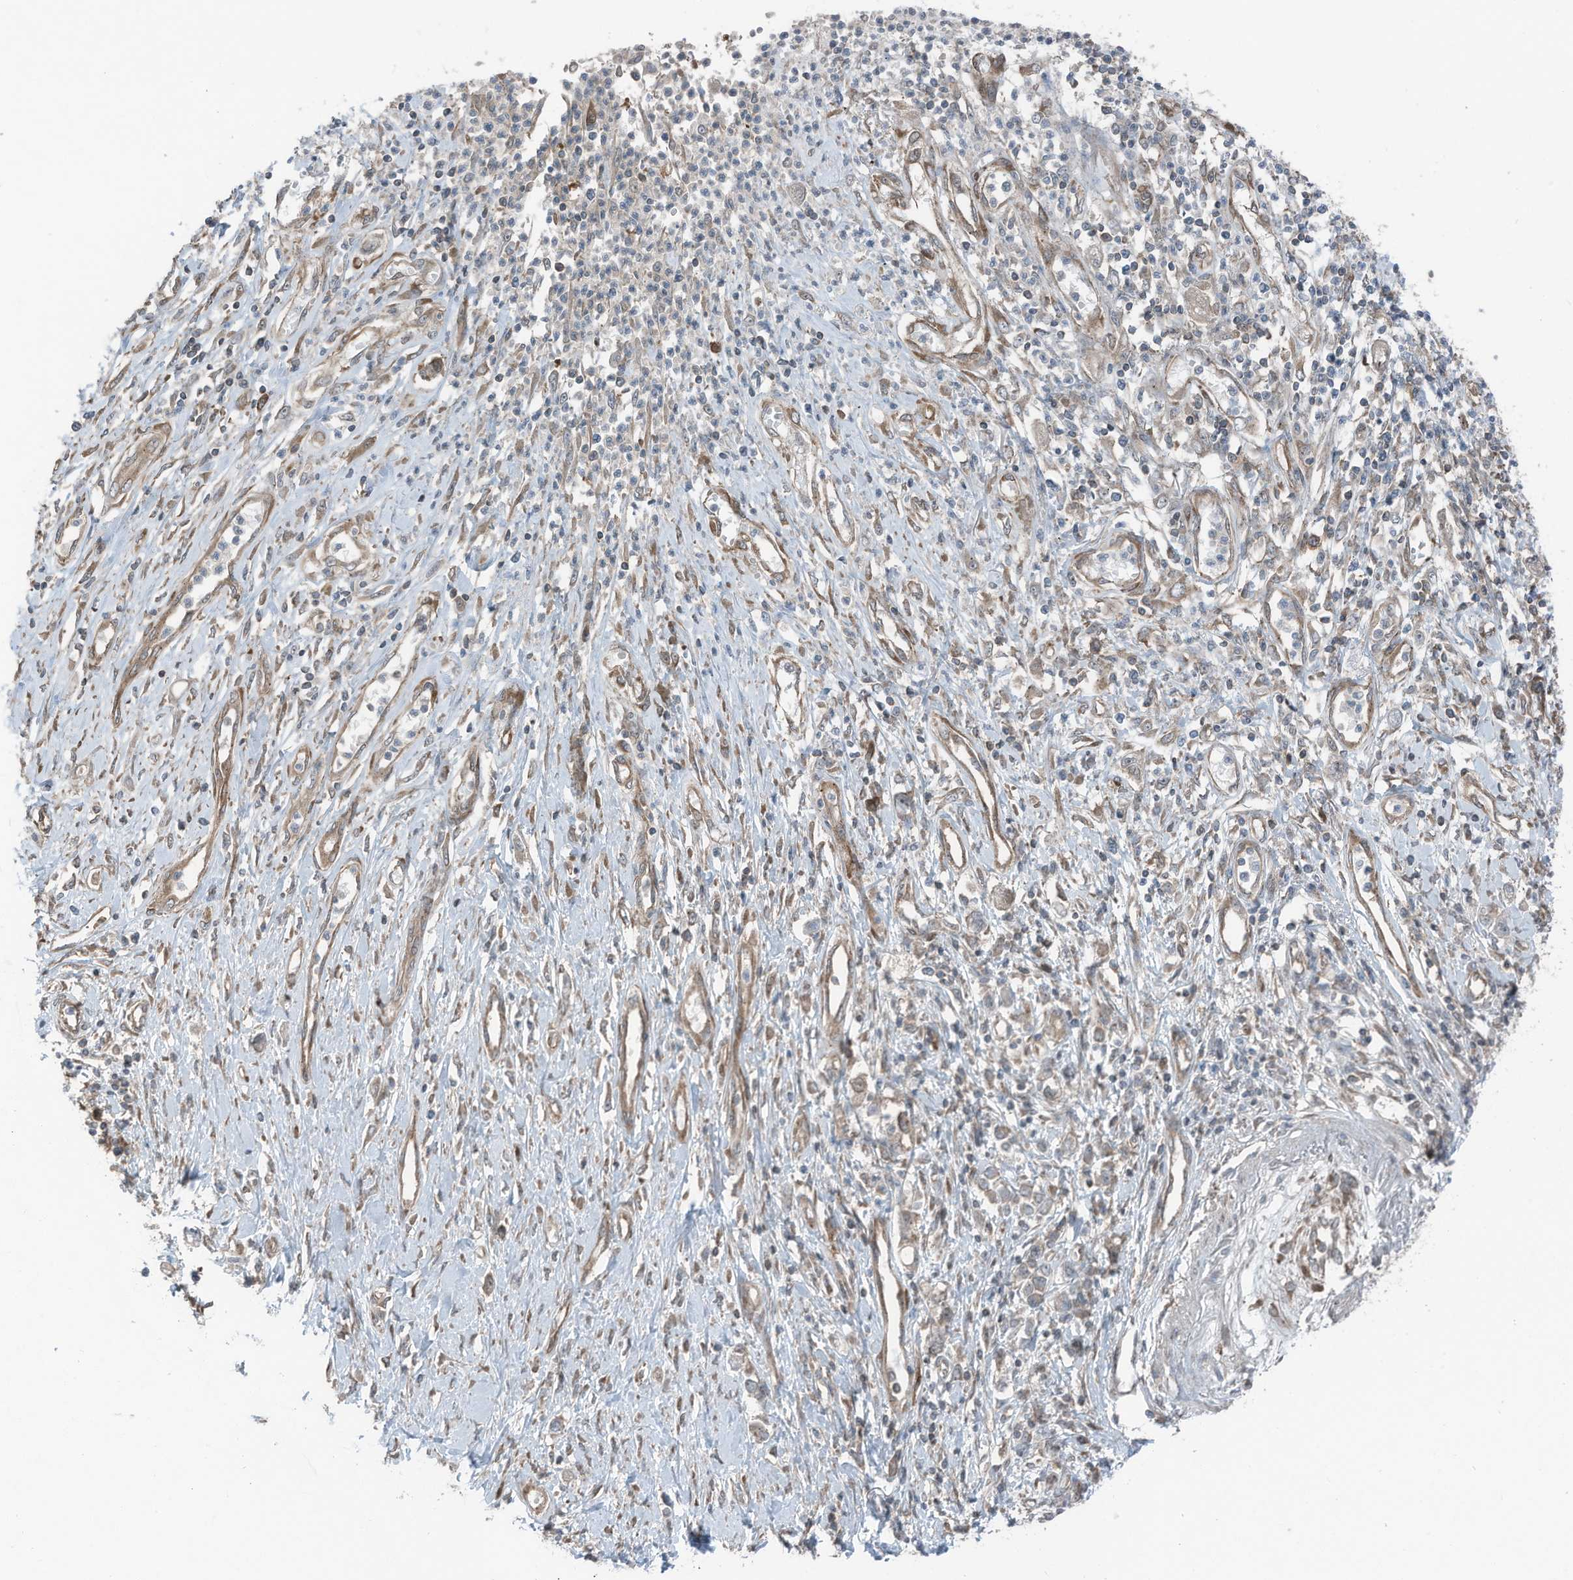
{"staining": {"intensity": "weak", "quantity": "25%-75%", "location": "cytoplasmic/membranous"}, "tissue": "stomach cancer", "cell_type": "Tumor cells", "image_type": "cancer", "snomed": [{"axis": "morphology", "description": "Adenocarcinoma, NOS"}, {"axis": "topography", "description": "Stomach"}], "caption": "DAB (3,3'-diaminobenzidine) immunohistochemical staining of stomach cancer (adenocarcinoma) demonstrates weak cytoplasmic/membranous protein positivity in about 25%-75% of tumor cells. The staining was performed using DAB, with brown indicating positive protein expression. Nuclei are stained blue with hematoxylin.", "gene": "TXNDC9", "patient": {"sex": "female", "age": 76}}